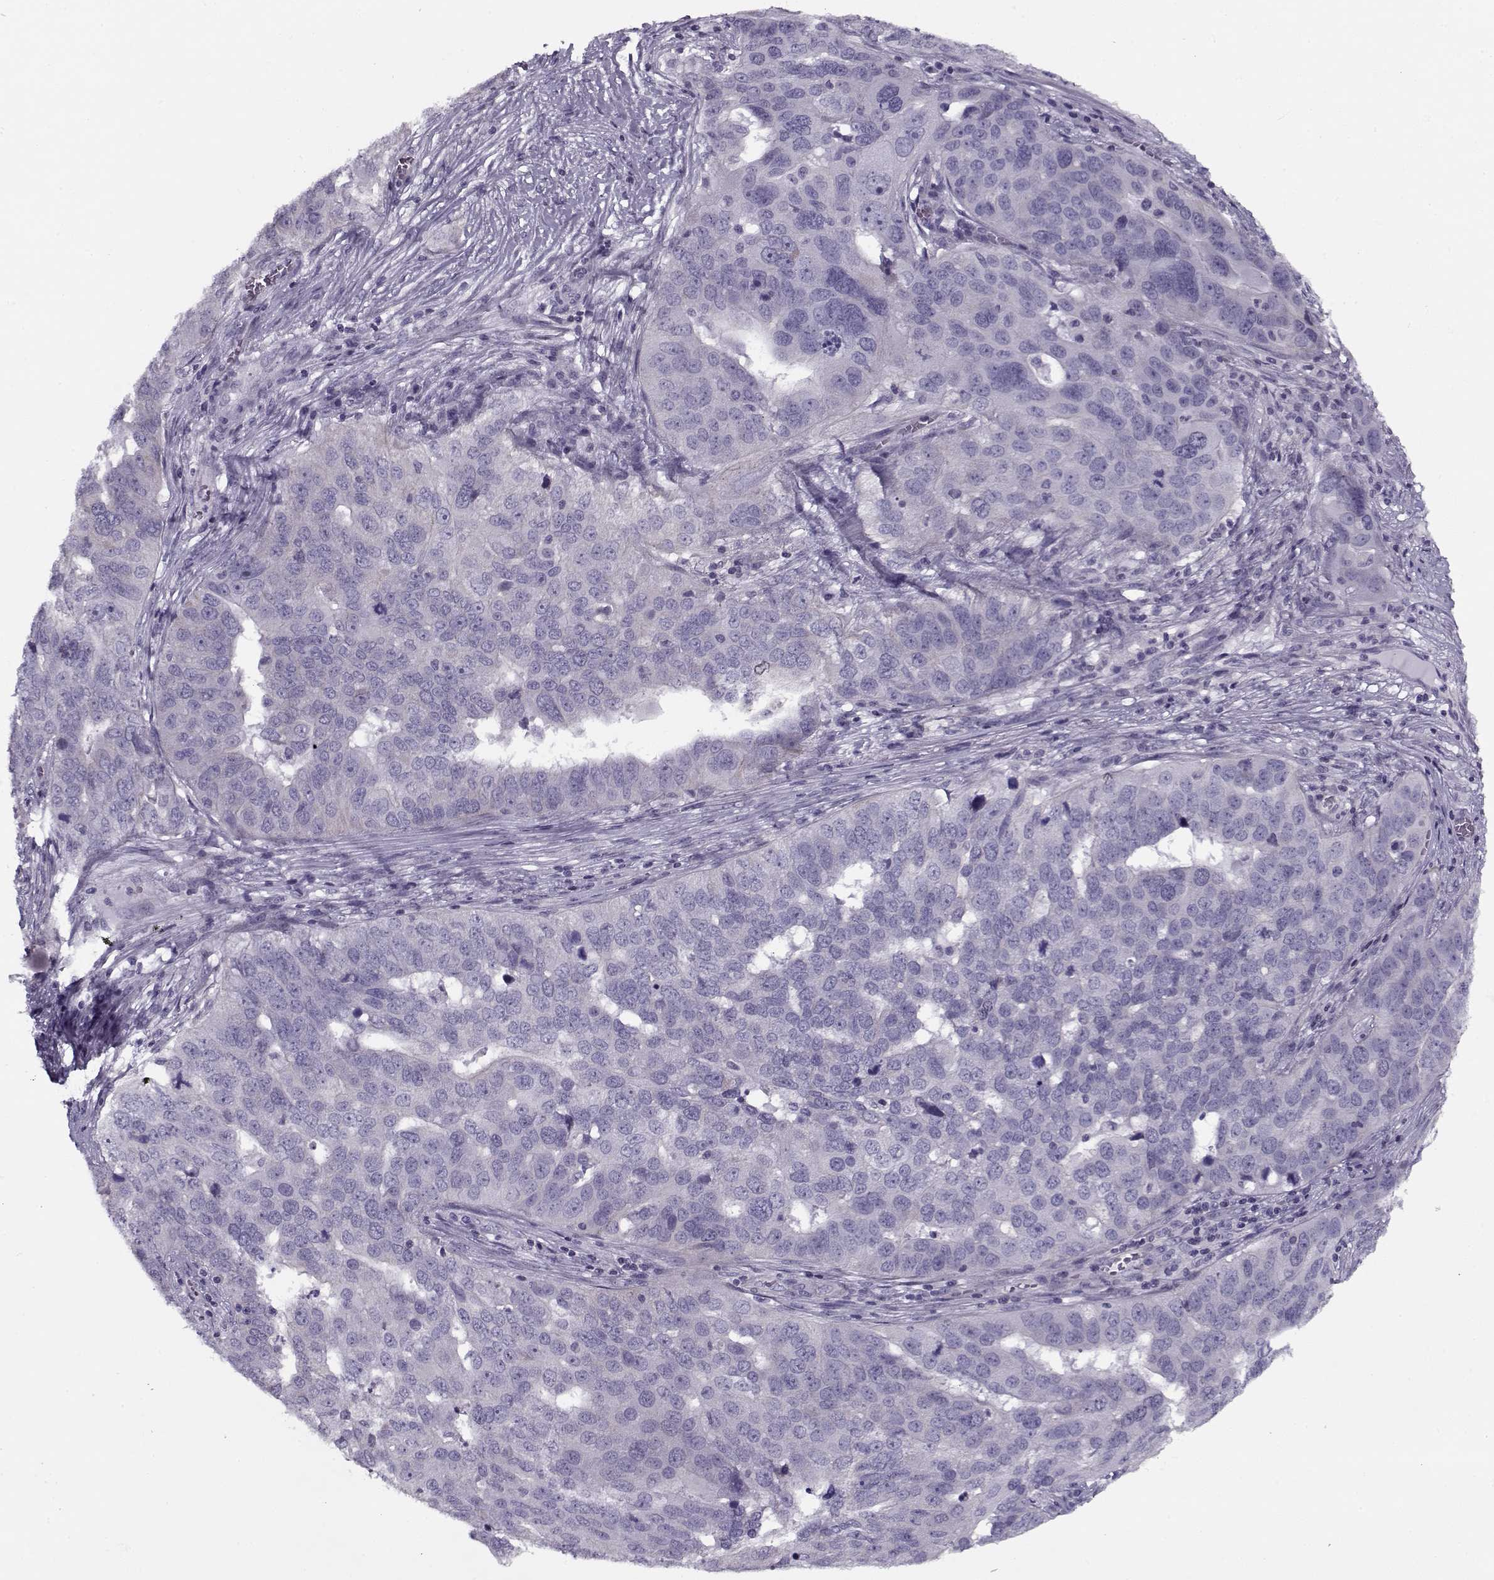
{"staining": {"intensity": "negative", "quantity": "none", "location": "none"}, "tissue": "ovarian cancer", "cell_type": "Tumor cells", "image_type": "cancer", "snomed": [{"axis": "morphology", "description": "Carcinoma, endometroid"}, {"axis": "topography", "description": "Soft tissue"}, {"axis": "topography", "description": "Ovary"}], "caption": "There is no significant staining in tumor cells of ovarian cancer (endometroid carcinoma).", "gene": "PP2D1", "patient": {"sex": "female", "age": 52}}